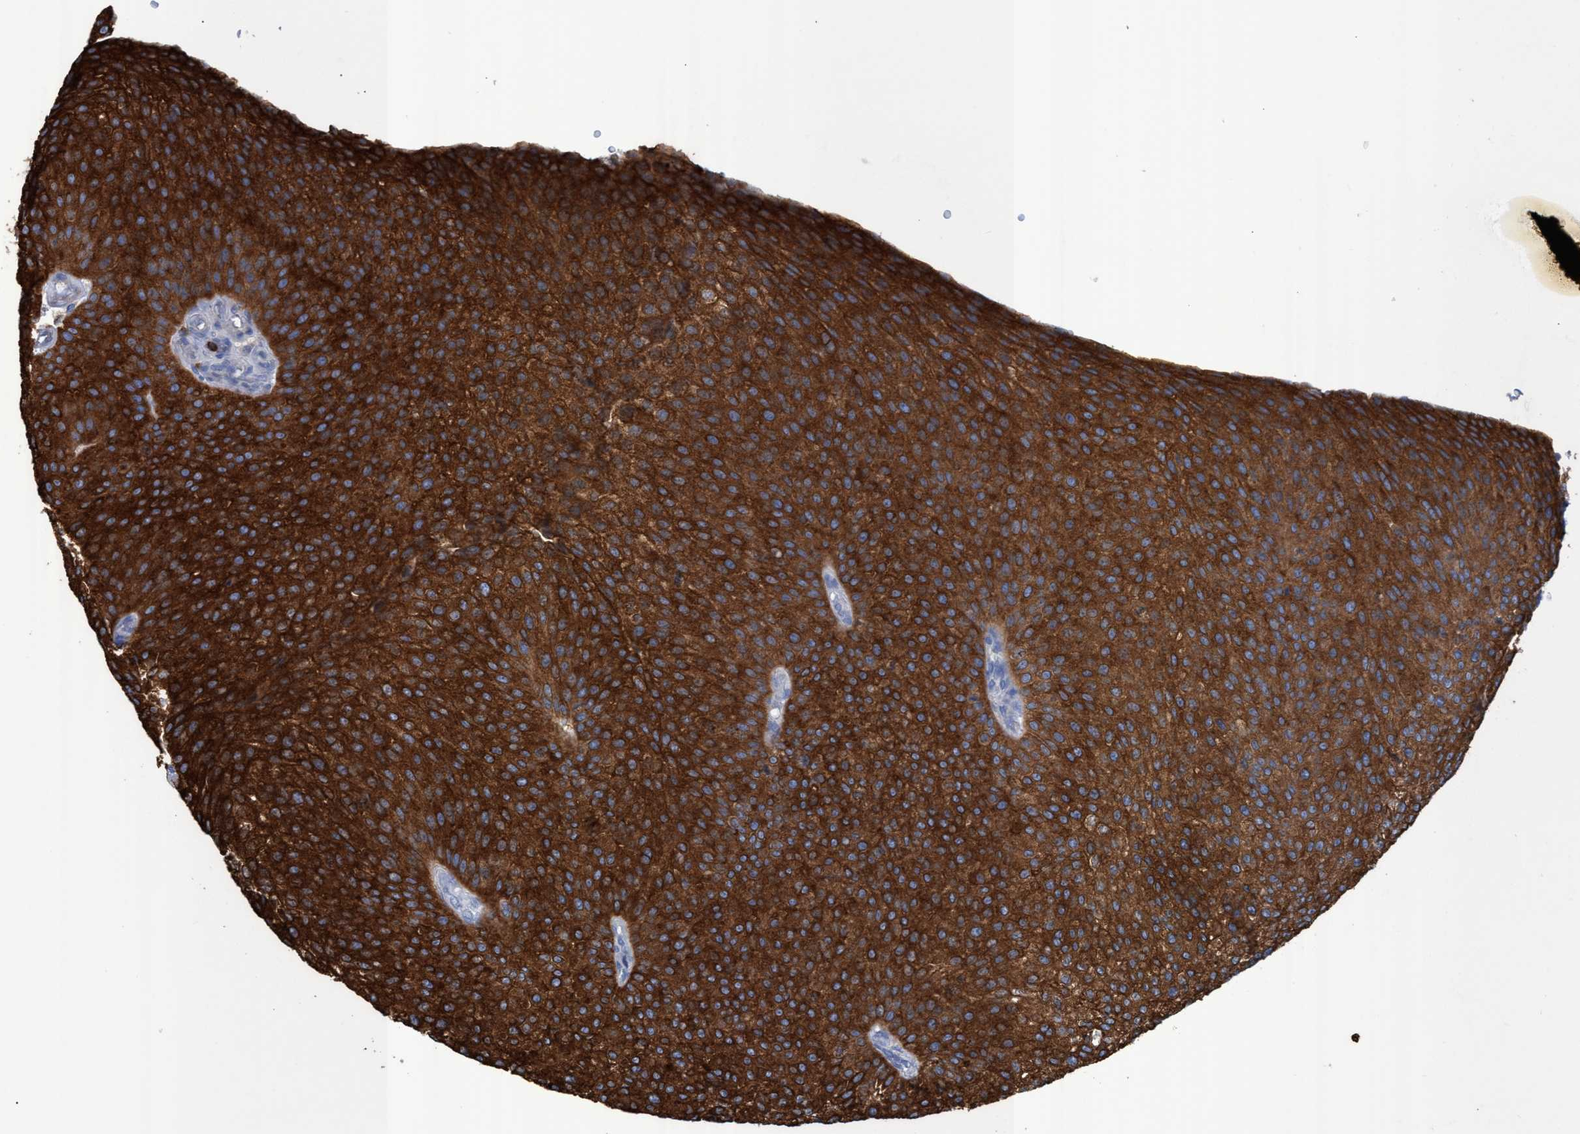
{"staining": {"intensity": "strong", "quantity": ">75%", "location": "cytoplasmic/membranous"}, "tissue": "urothelial cancer", "cell_type": "Tumor cells", "image_type": "cancer", "snomed": [{"axis": "morphology", "description": "Urothelial carcinoma, Low grade"}, {"axis": "topography", "description": "Smooth muscle"}, {"axis": "topography", "description": "Urinary bladder"}], "caption": "Urothelial carcinoma (low-grade) stained with DAB immunohistochemistry (IHC) exhibits high levels of strong cytoplasmic/membranous expression in approximately >75% of tumor cells. (DAB (3,3'-diaminobenzidine) = brown stain, brightfield microscopy at high magnification).", "gene": "EZR", "patient": {"sex": "male", "age": 60}}